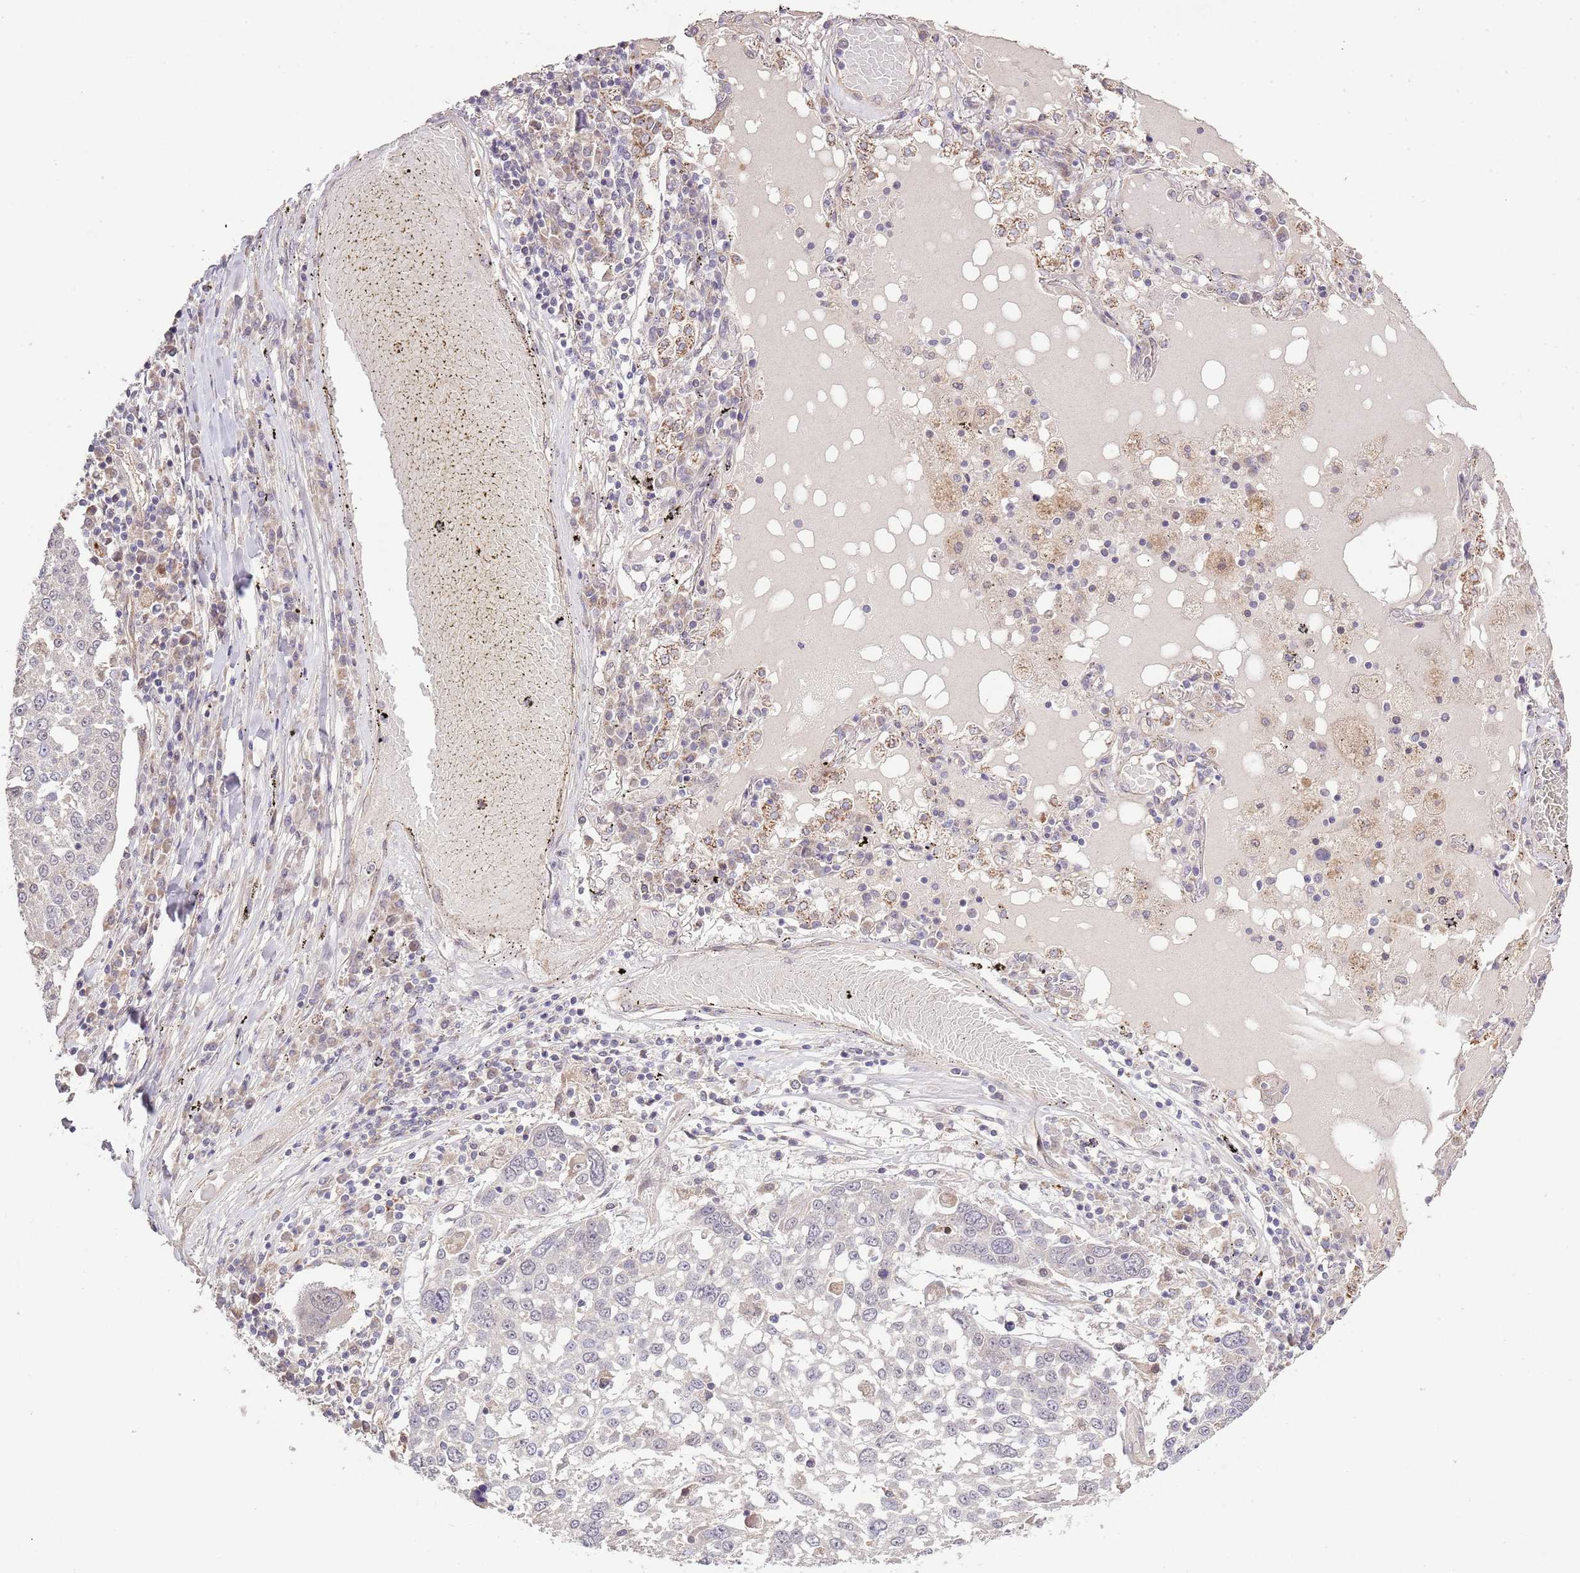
{"staining": {"intensity": "negative", "quantity": "none", "location": "none"}, "tissue": "lung cancer", "cell_type": "Tumor cells", "image_type": "cancer", "snomed": [{"axis": "morphology", "description": "Squamous cell carcinoma, NOS"}, {"axis": "topography", "description": "Lung"}], "caption": "High magnification brightfield microscopy of lung cancer (squamous cell carcinoma) stained with DAB (3,3'-diaminobenzidine) (brown) and counterstained with hematoxylin (blue): tumor cells show no significant expression.", "gene": "IVD", "patient": {"sex": "male", "age": 65}}